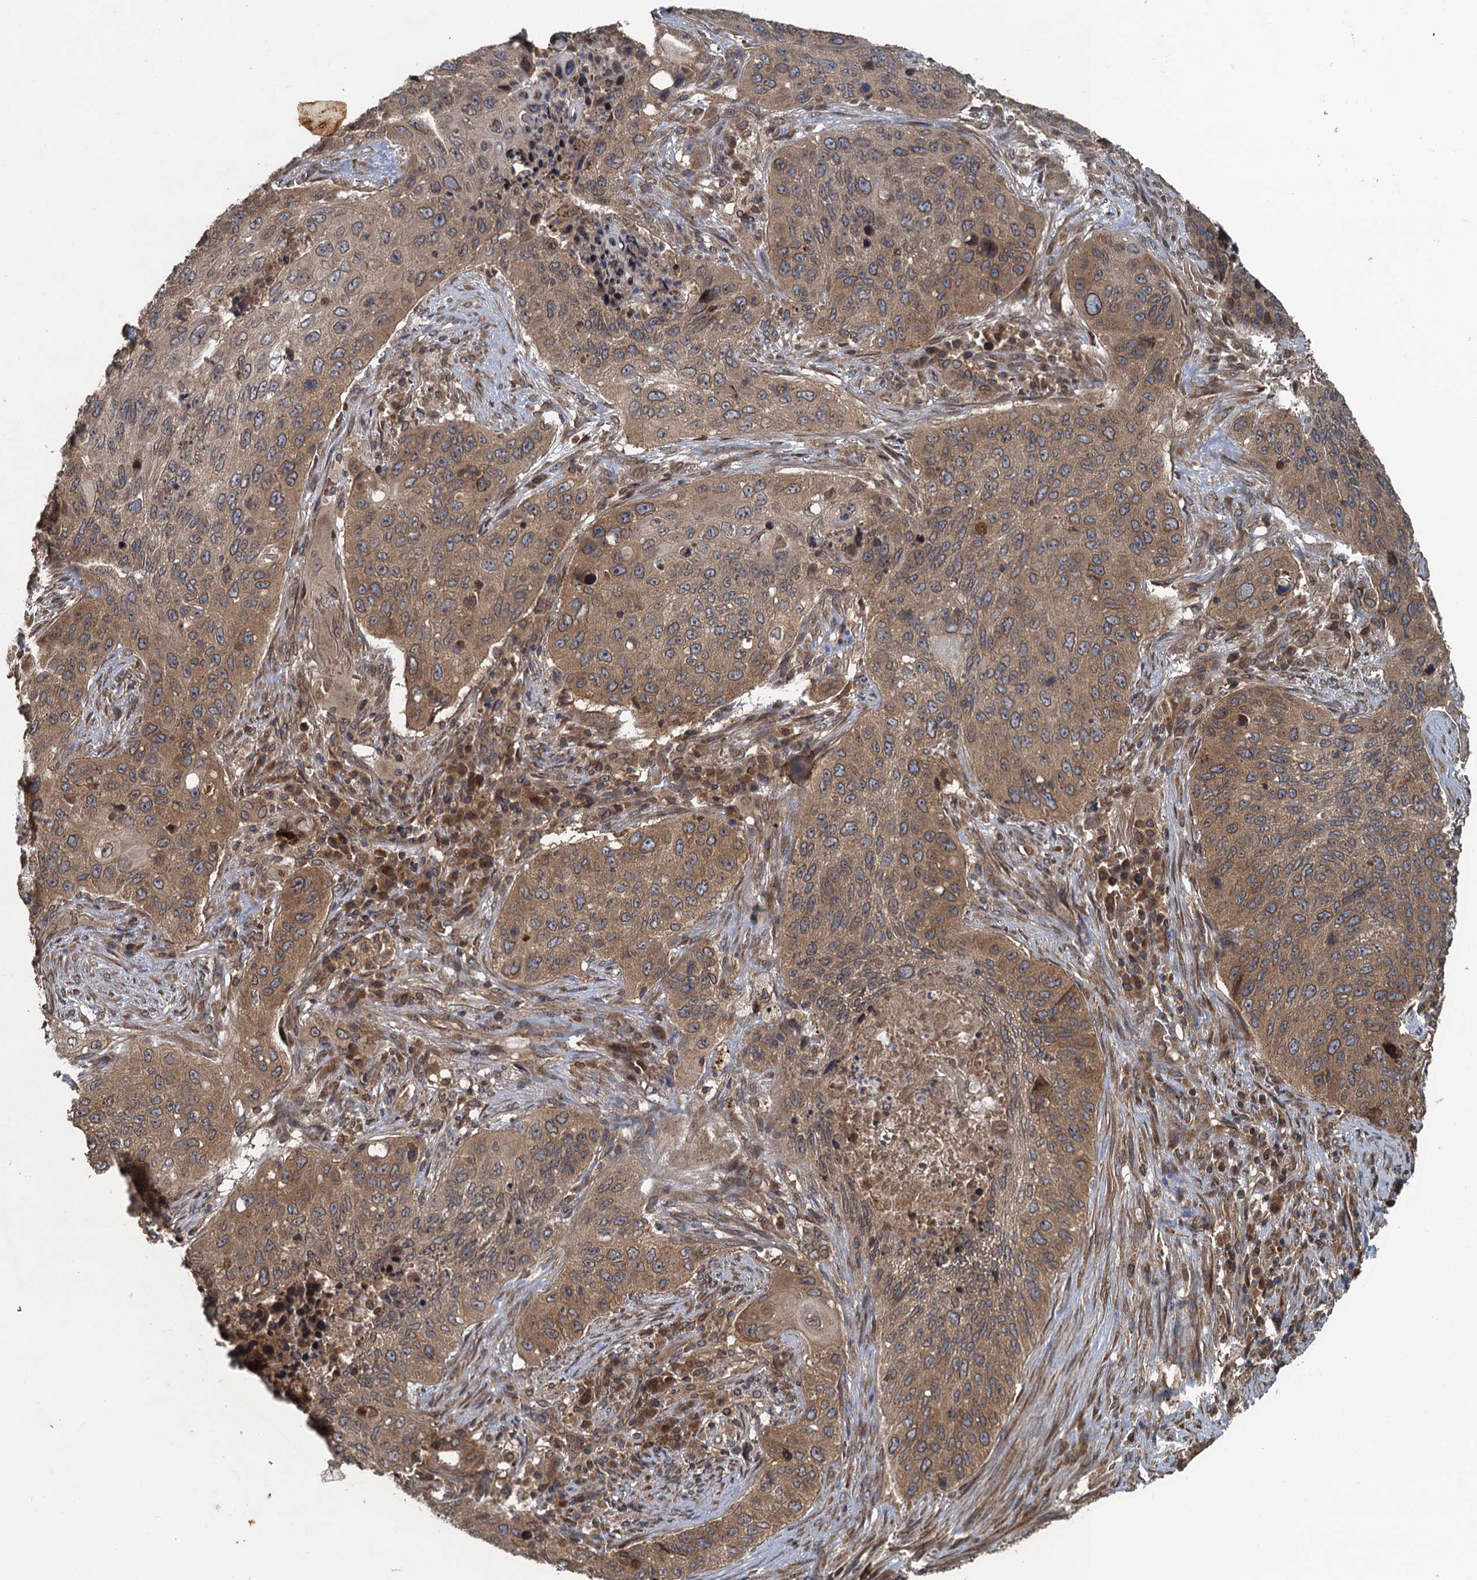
{"staining": {"intensity": "moderate", "quantity": ">75%", "location": "cytoplasmic/membranous"}, "tissue": "lung cancer", "cell_type": "Tumor cells", "image_type": "cancer", "snomed": [{"axis": "morphology", "description": "Squamous cell carcinoma, NOS"}, {"axis": "topography", "description": "Lung"}], "caption": "Lung squamous cell carcinoma stained with a brown dye shows moderate cytoplasmic/membranous positive positivity in about >75% of tumor cells.", "gene": "GLE1", "patient": {"sex": "female", "age": 63}}